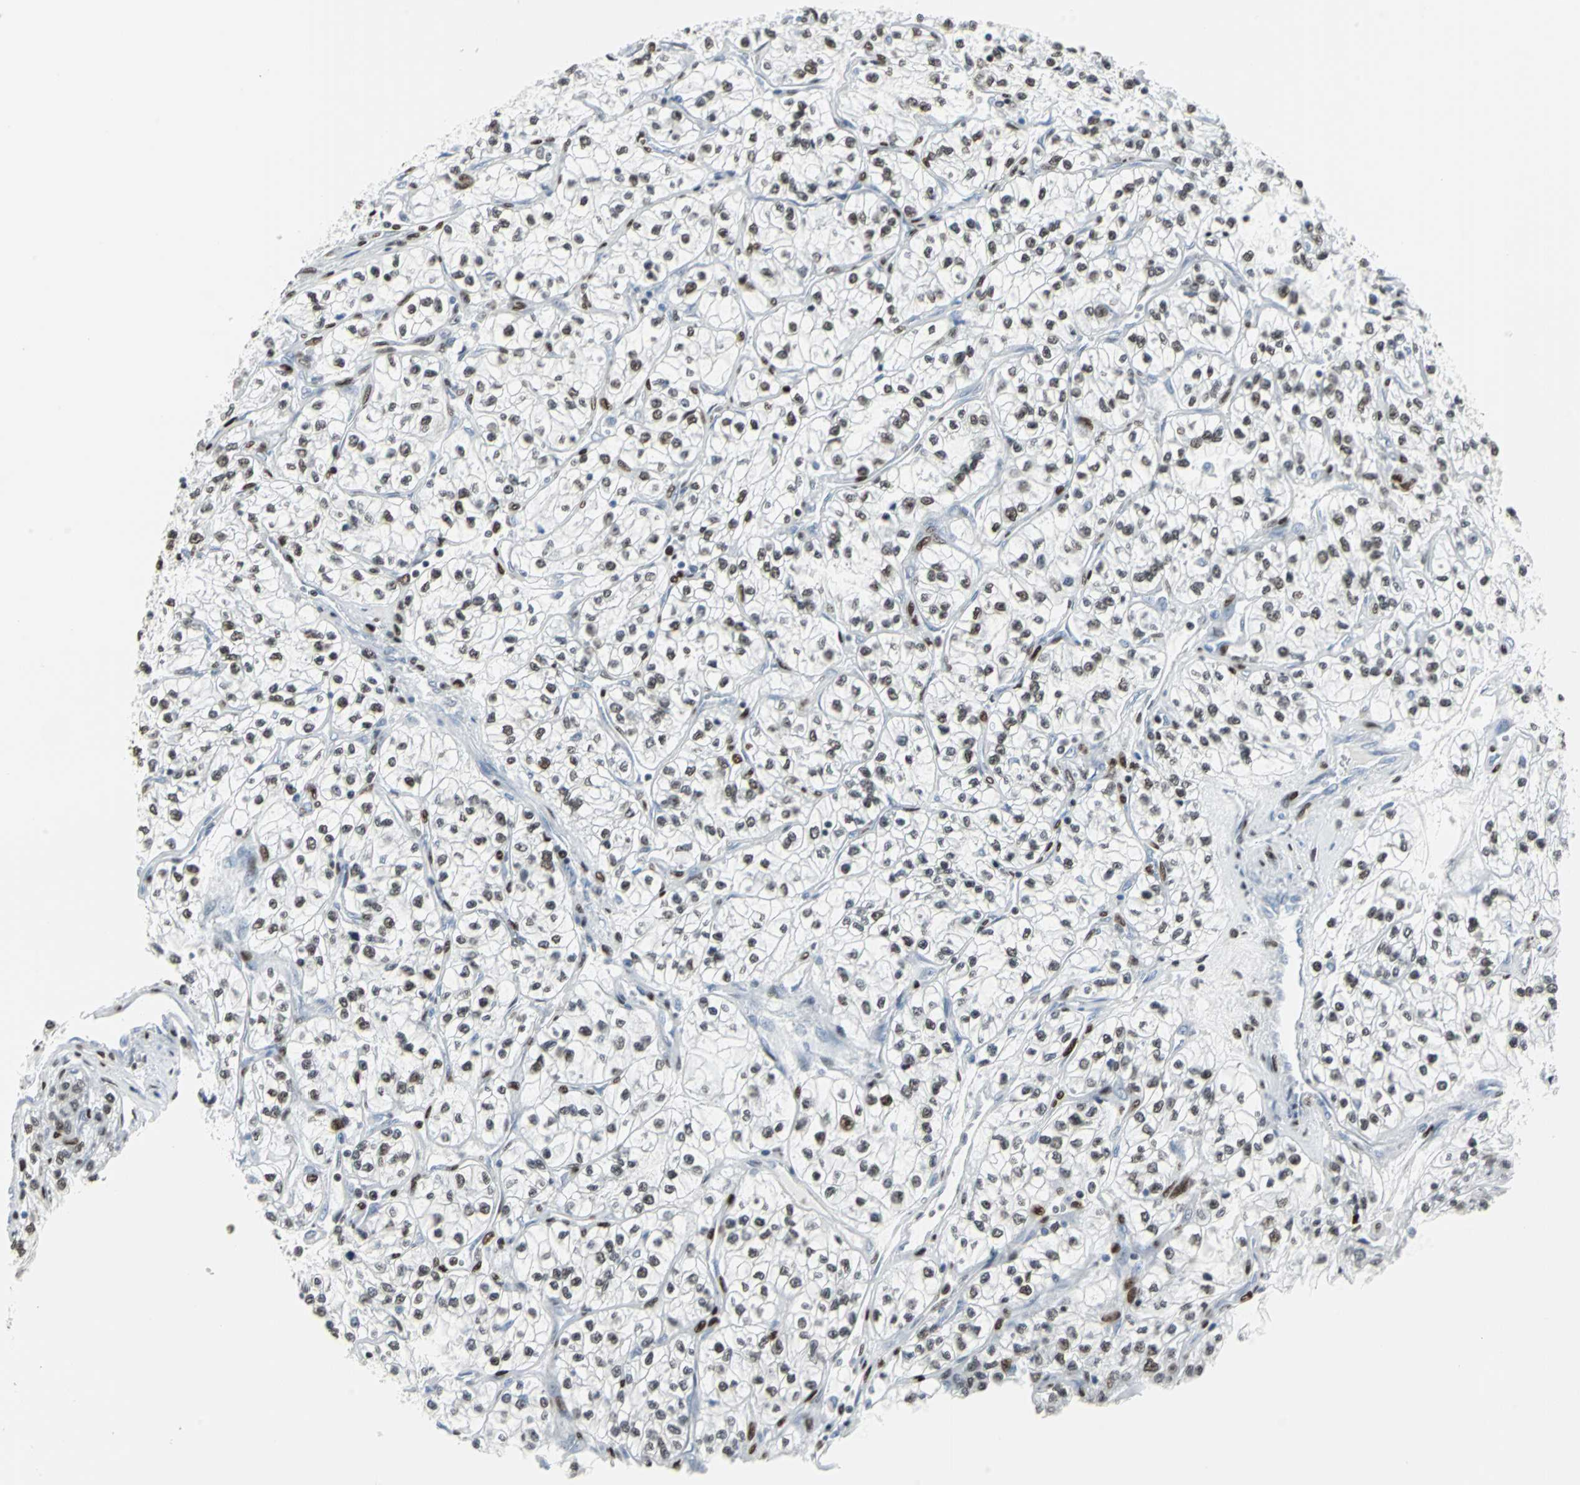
{"staining": {"intensity": "moderate", "quantity": ">75%", "location": "nuclear"}, "tissue": "renal cancer", "cell_type": "Tumor cells", "image_type": "cancer", "snomed": [{"axis": "morphology", "description": "Adenocarcinoma, NOS"}, {"axis": "topography", "description": "Kidney"}], "caption": "Brown immunohistochemical staining in human renal adenocarcinoma shows moderate nuclear positivity in about >75% of tumor cells. Using DAB (3,3'-diaminobenzidine) (brown) and hematoxylin (blue) stains, captured at high magnification using brightfield microscopy.", "gene": "HDAC2", "patient": {"sex": "female", "age": 57}}